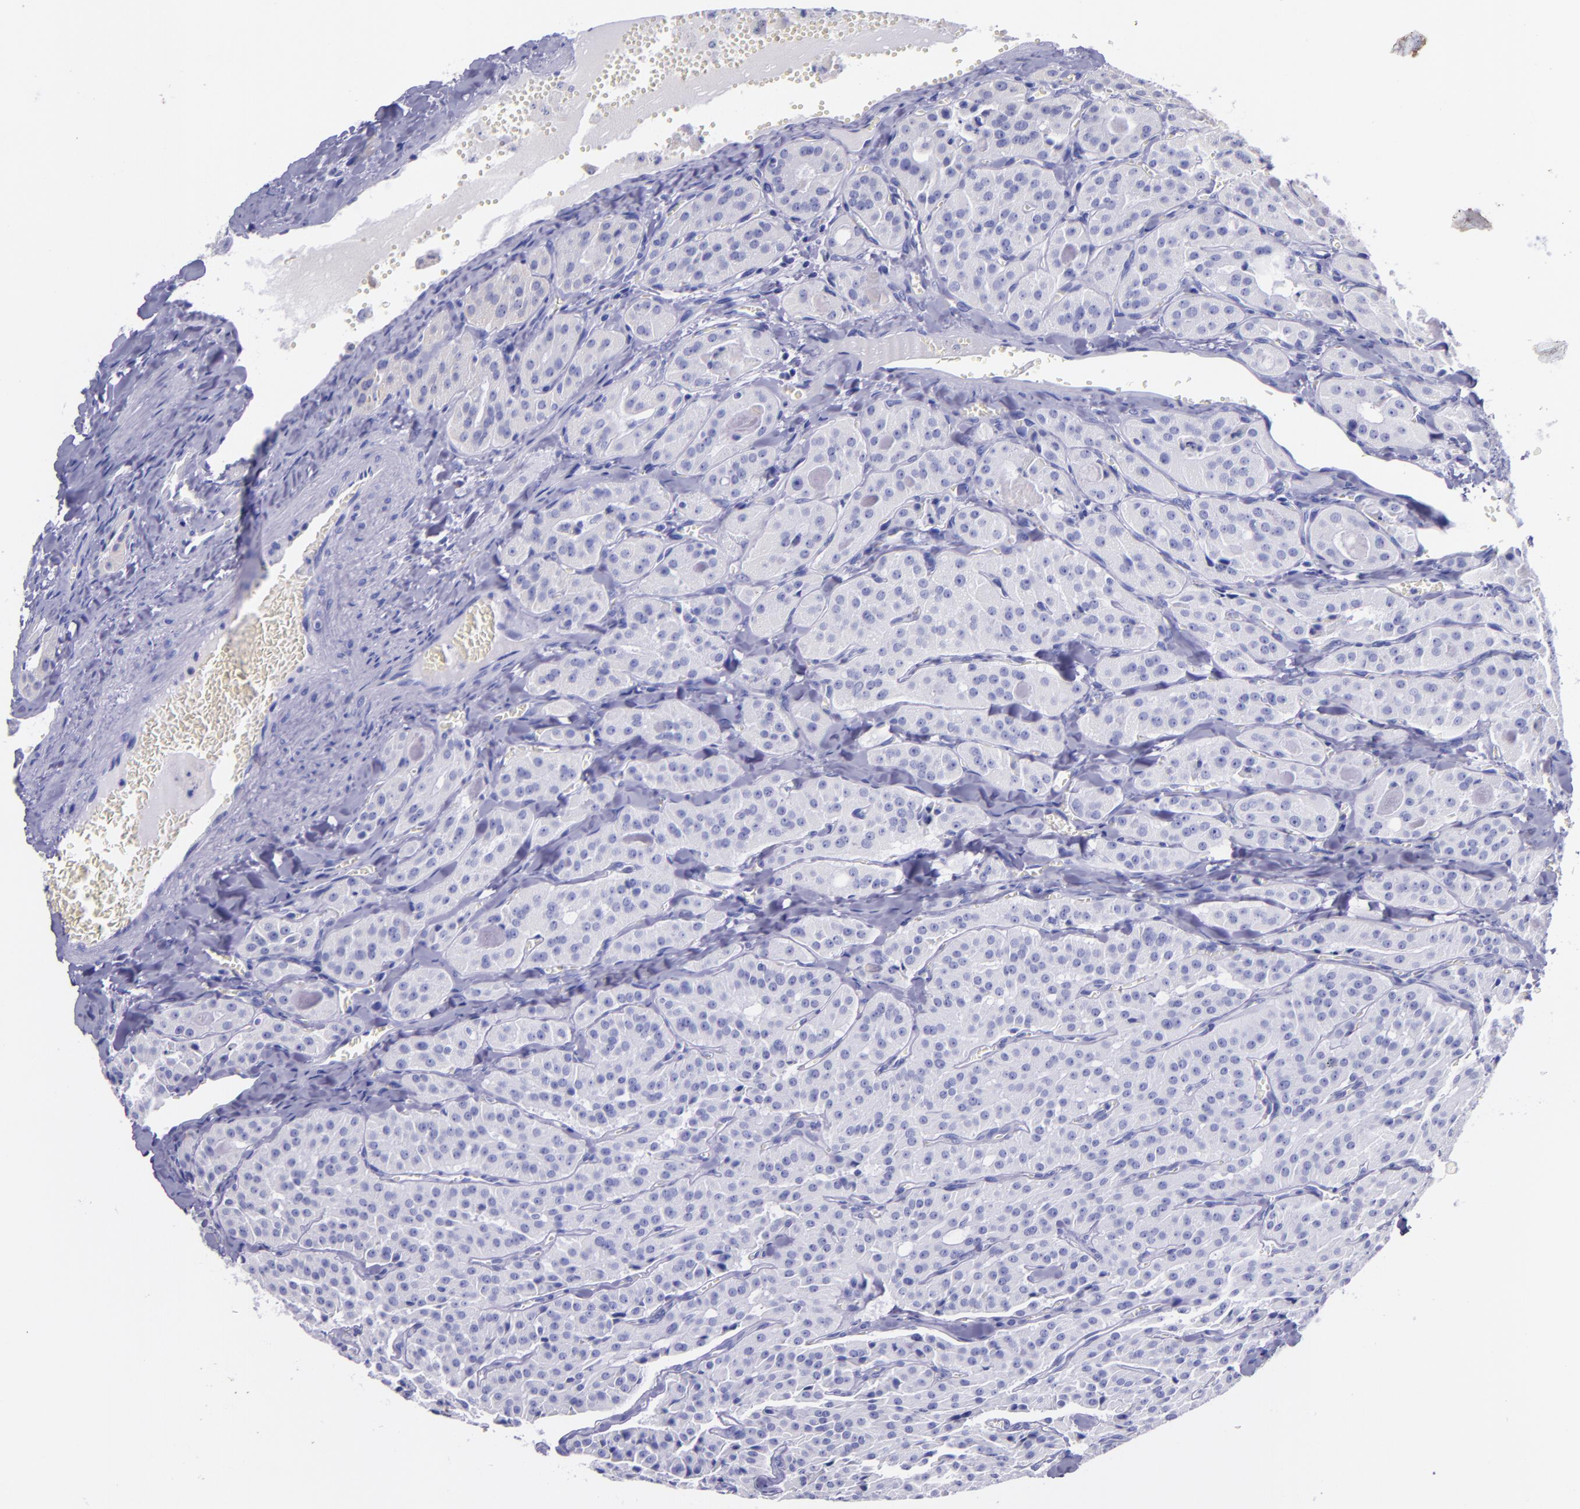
{"staining": {"intensity": "negative", "quantity": "none", "location": "none"}, "tissue": "thyroid cancer", "cell_type": "Tumor cells", "image_type": "cancer", "snomed": [{"axis": "morphology", "description": "Carcinoma, NOS"}, {"axis": "topography", "description": "Thyroid gland"}], "caption": "Immunohistochemical staining of thyroid cancer exhibits no significant staining in tumor cells.", "gene": "KRT4", "patient": {"sex": "male", "age": 76}}